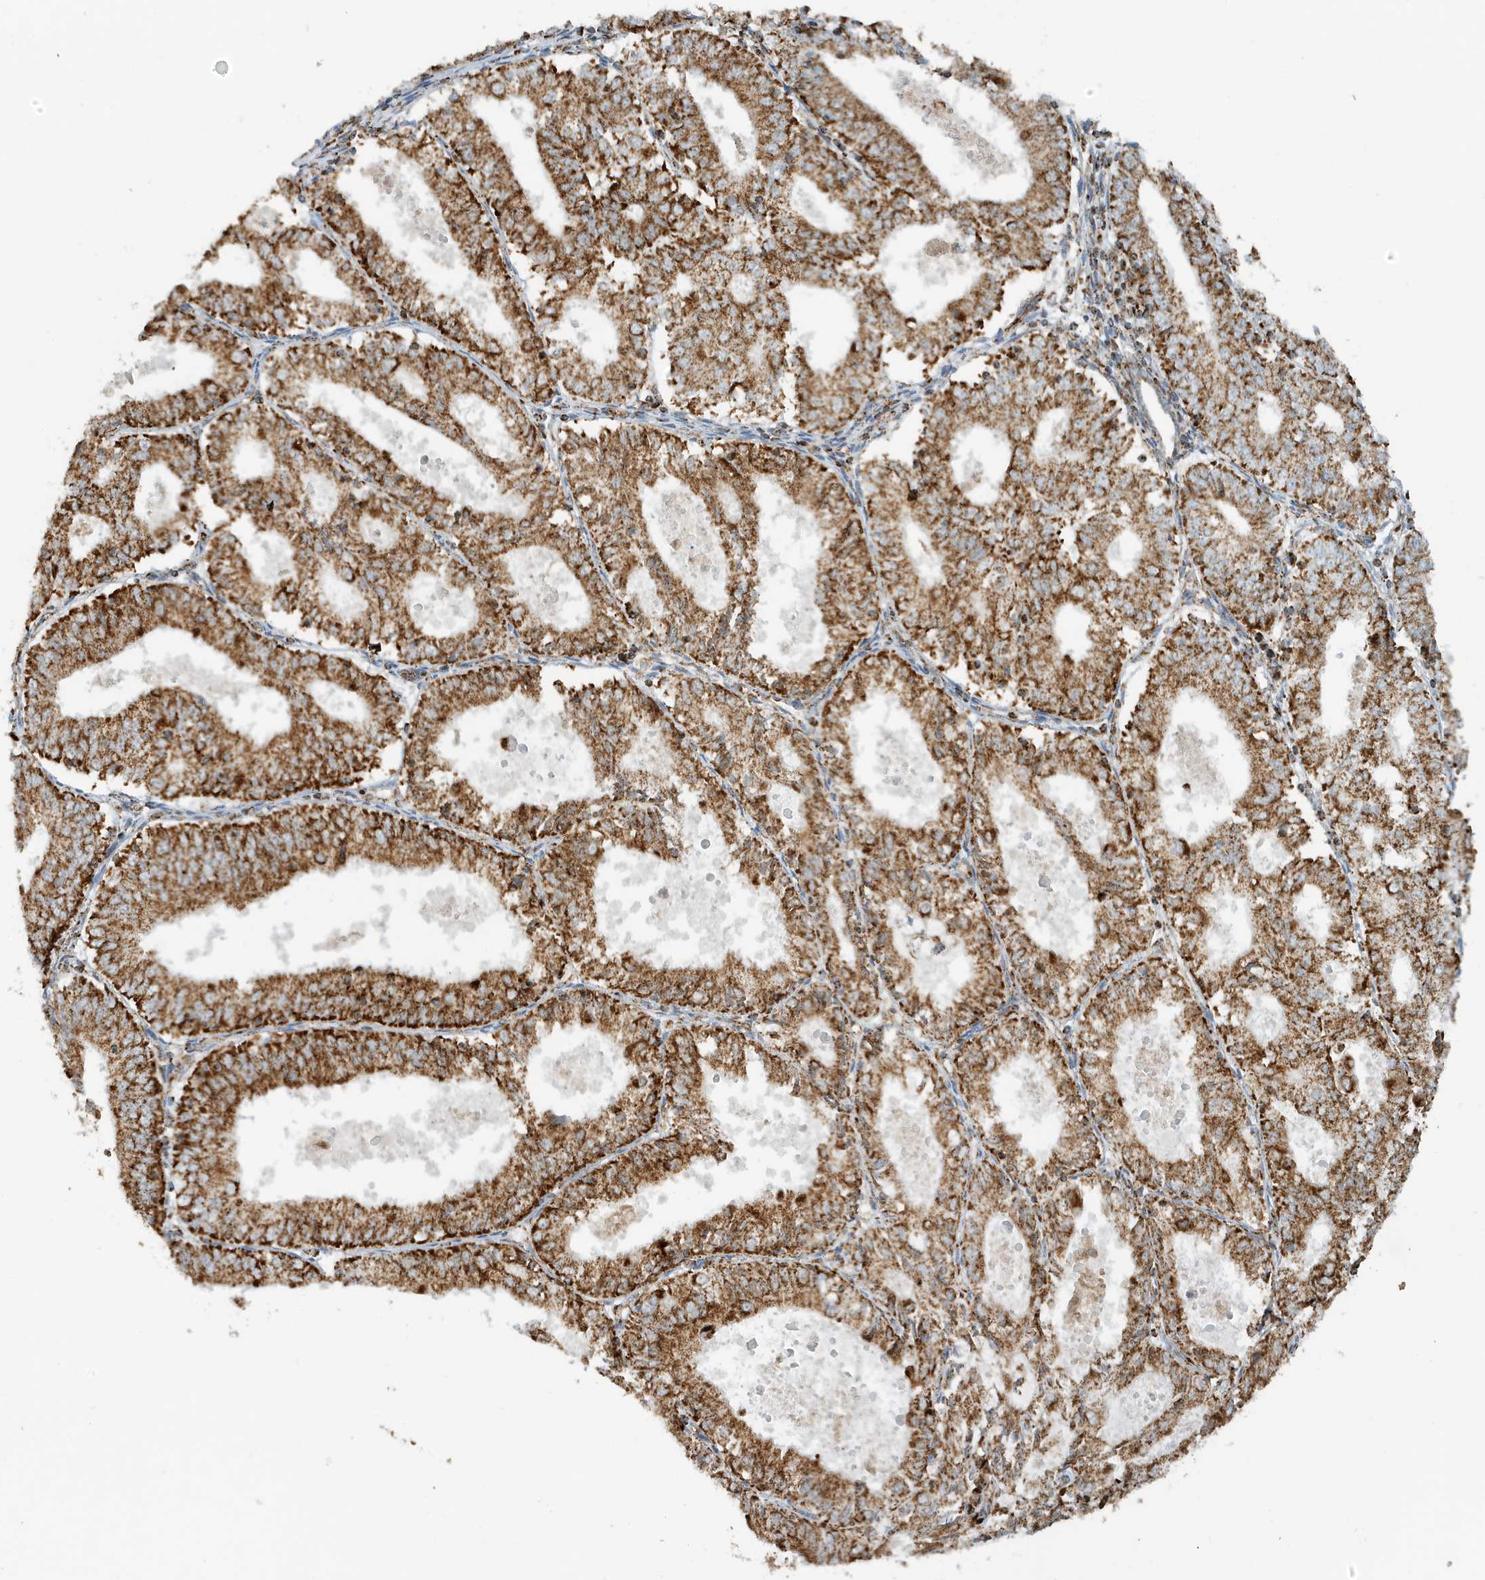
{"staining": {"intensity": "strong", "quantity": ">75%", "location": "cytoplasmic/membranous"}, "tissue": "endometrial cancer", "cell_type": "Tumor cells", "image_type": "cancer", "snomed": [{"axis": "morphology", "description": "Adenocarcinoma, NOS"}, {"axis": "topography", "description": "Endometrium"}], "caption": "Protein analysis of adenocarcinoma (endometrial) tissue displays strong cytoplasmic/membranous expression in approximately >75% of tumor cells. The staining was performed using DAB to visualize the protein expression in brown, while the nuclei were stained in blue with hematoxylin (Magnification: 20x).", "gene": "MAN1A1", "patient": {"sex": "female", "age": 57}}